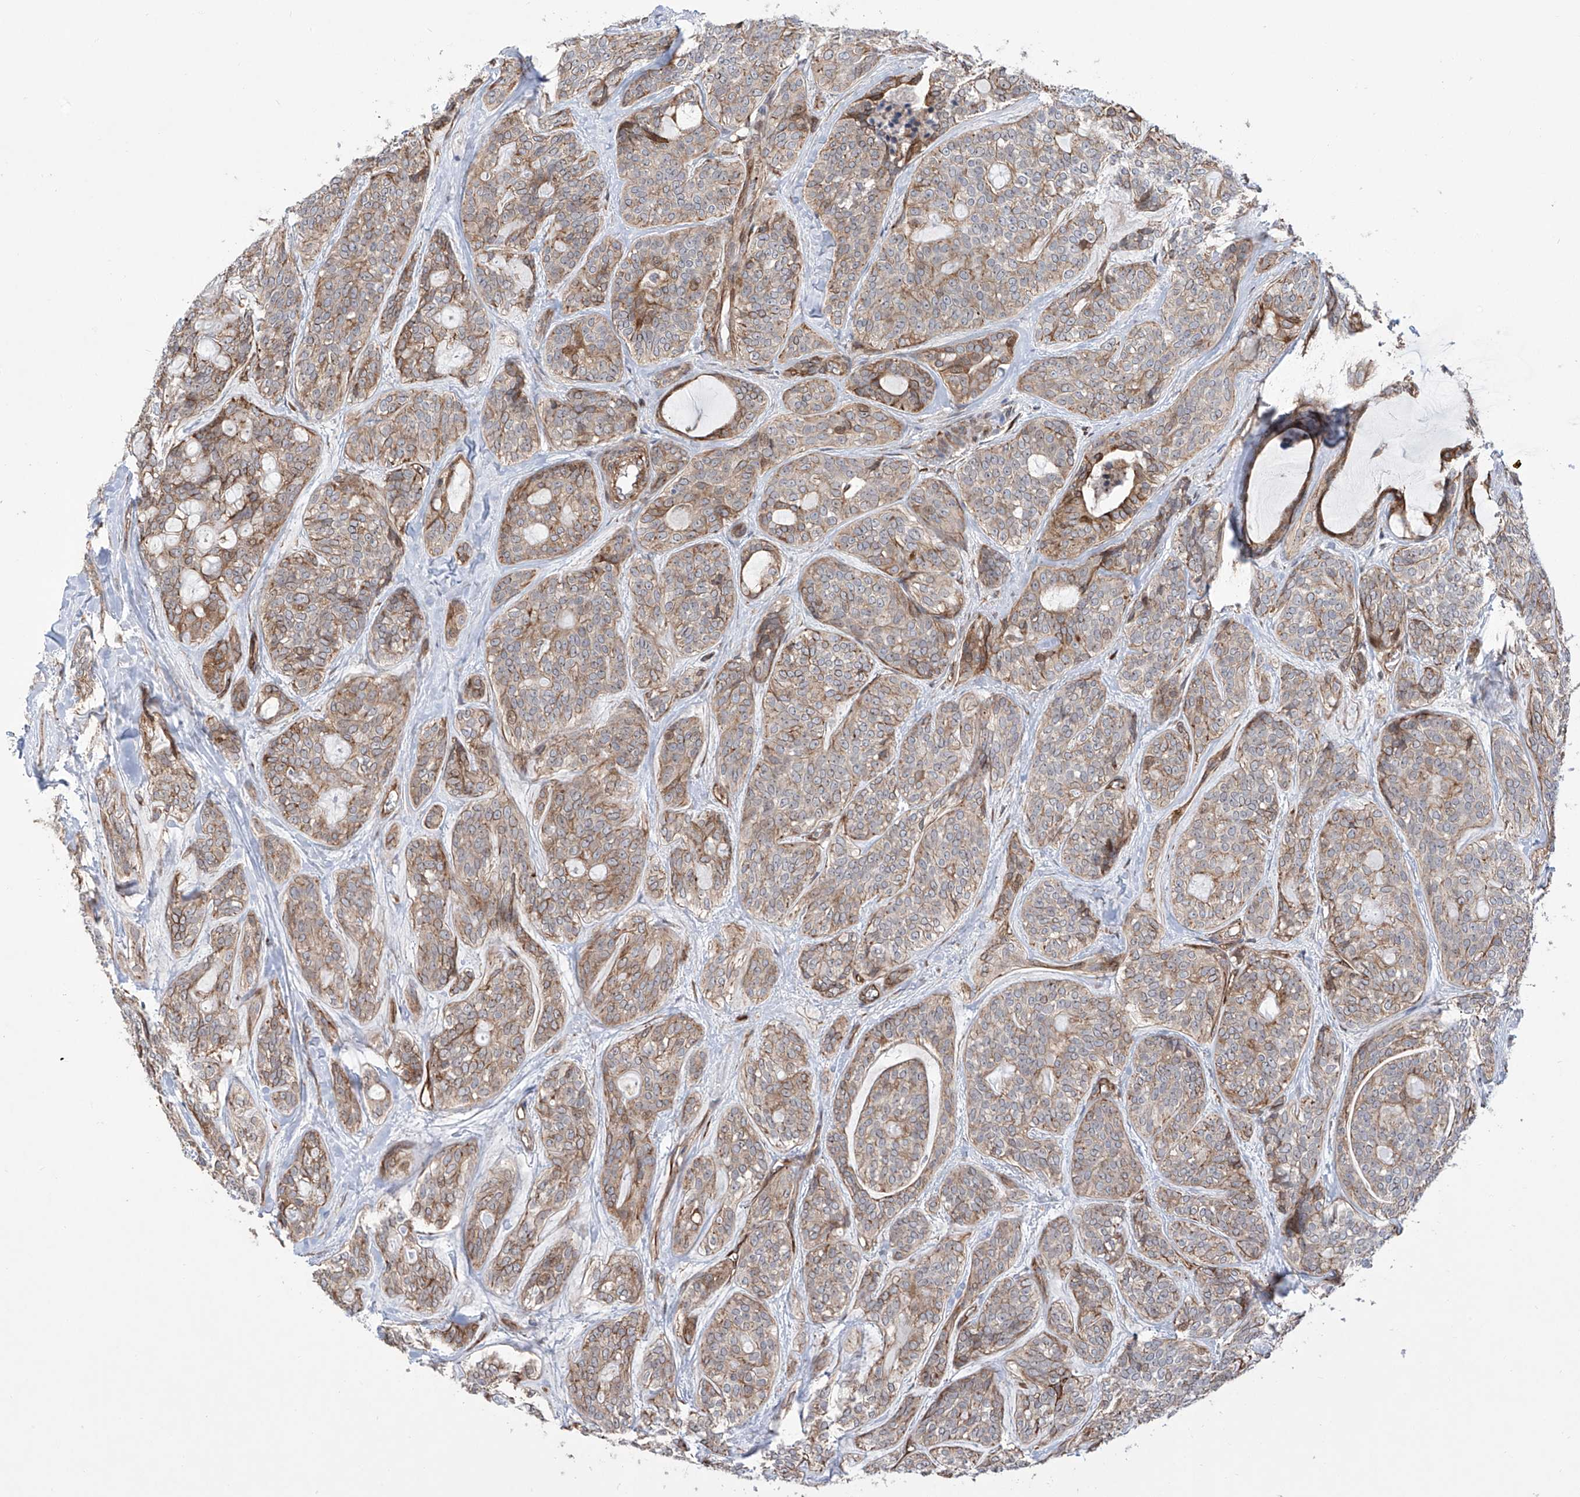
{"staining": {"intensity": "moderate", "quantity": "25%-75%", "location": "cytoplasmic/membranous"}, "tissue": "head and neck cancer", "cell_type": "Tumor cells", "image_type": "cancer", "snomed": [{"axis": "morphology", "description": "Adenocarcinoma, NOS"}, {"axis": "topography", "description": "Head-Neck"}], "caption": "Adenocarcinoma (head and neck) was stained to show a protein in brown. There is medium levels of moderate cytoplasmic/membranous staining in about 25%-75% of tumor cells. (DAB (3,3'-diaminobenzidine) = brown stain, brightfield microscopy at high magnification).", "gene": "APAF1", "patient": {"sex": "male", "age": 66}}